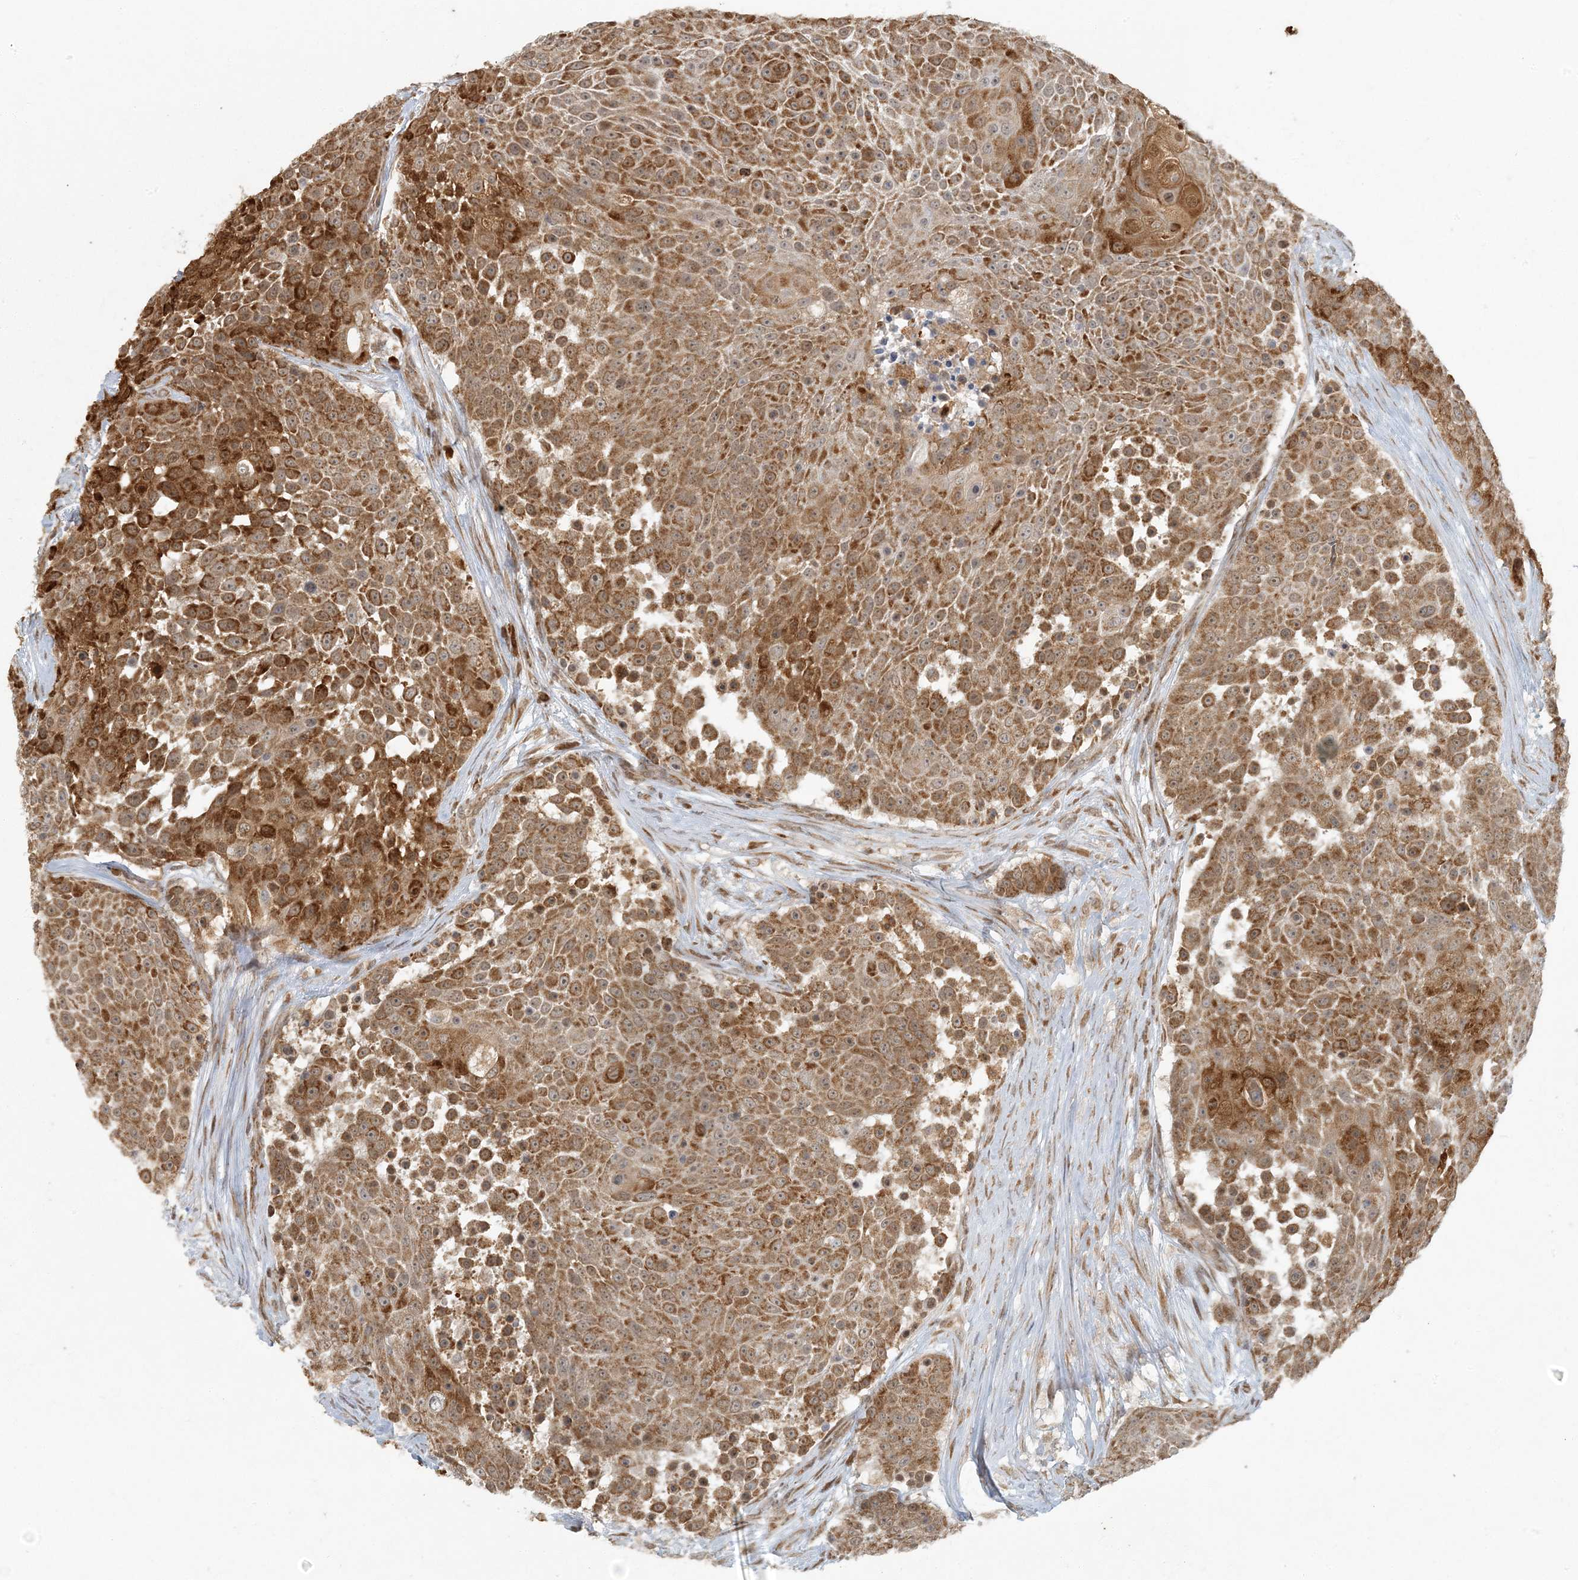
{"staining": {"intensity": "strong", "quantity": ">75%", "location": "cytoplasmic/membranous"}, "tissue": "urothelial cancer", "cell_type": "Tumor cells", "image_type": "cancer", "snomed": [{"axis": "morphology", "description": "Urothelial carcinoma, High grade"}, {"axis": "topography", "description": "Urinary bladder"}], "caption": "This image displays immunohistochemistry (IHC) staining of urothelial cancer, with high strong cytoplasmic/membranous expression in approximately >75% of tumor cells.", "gene": "AK9", "patient": {"sex": "female", "age": 63}}